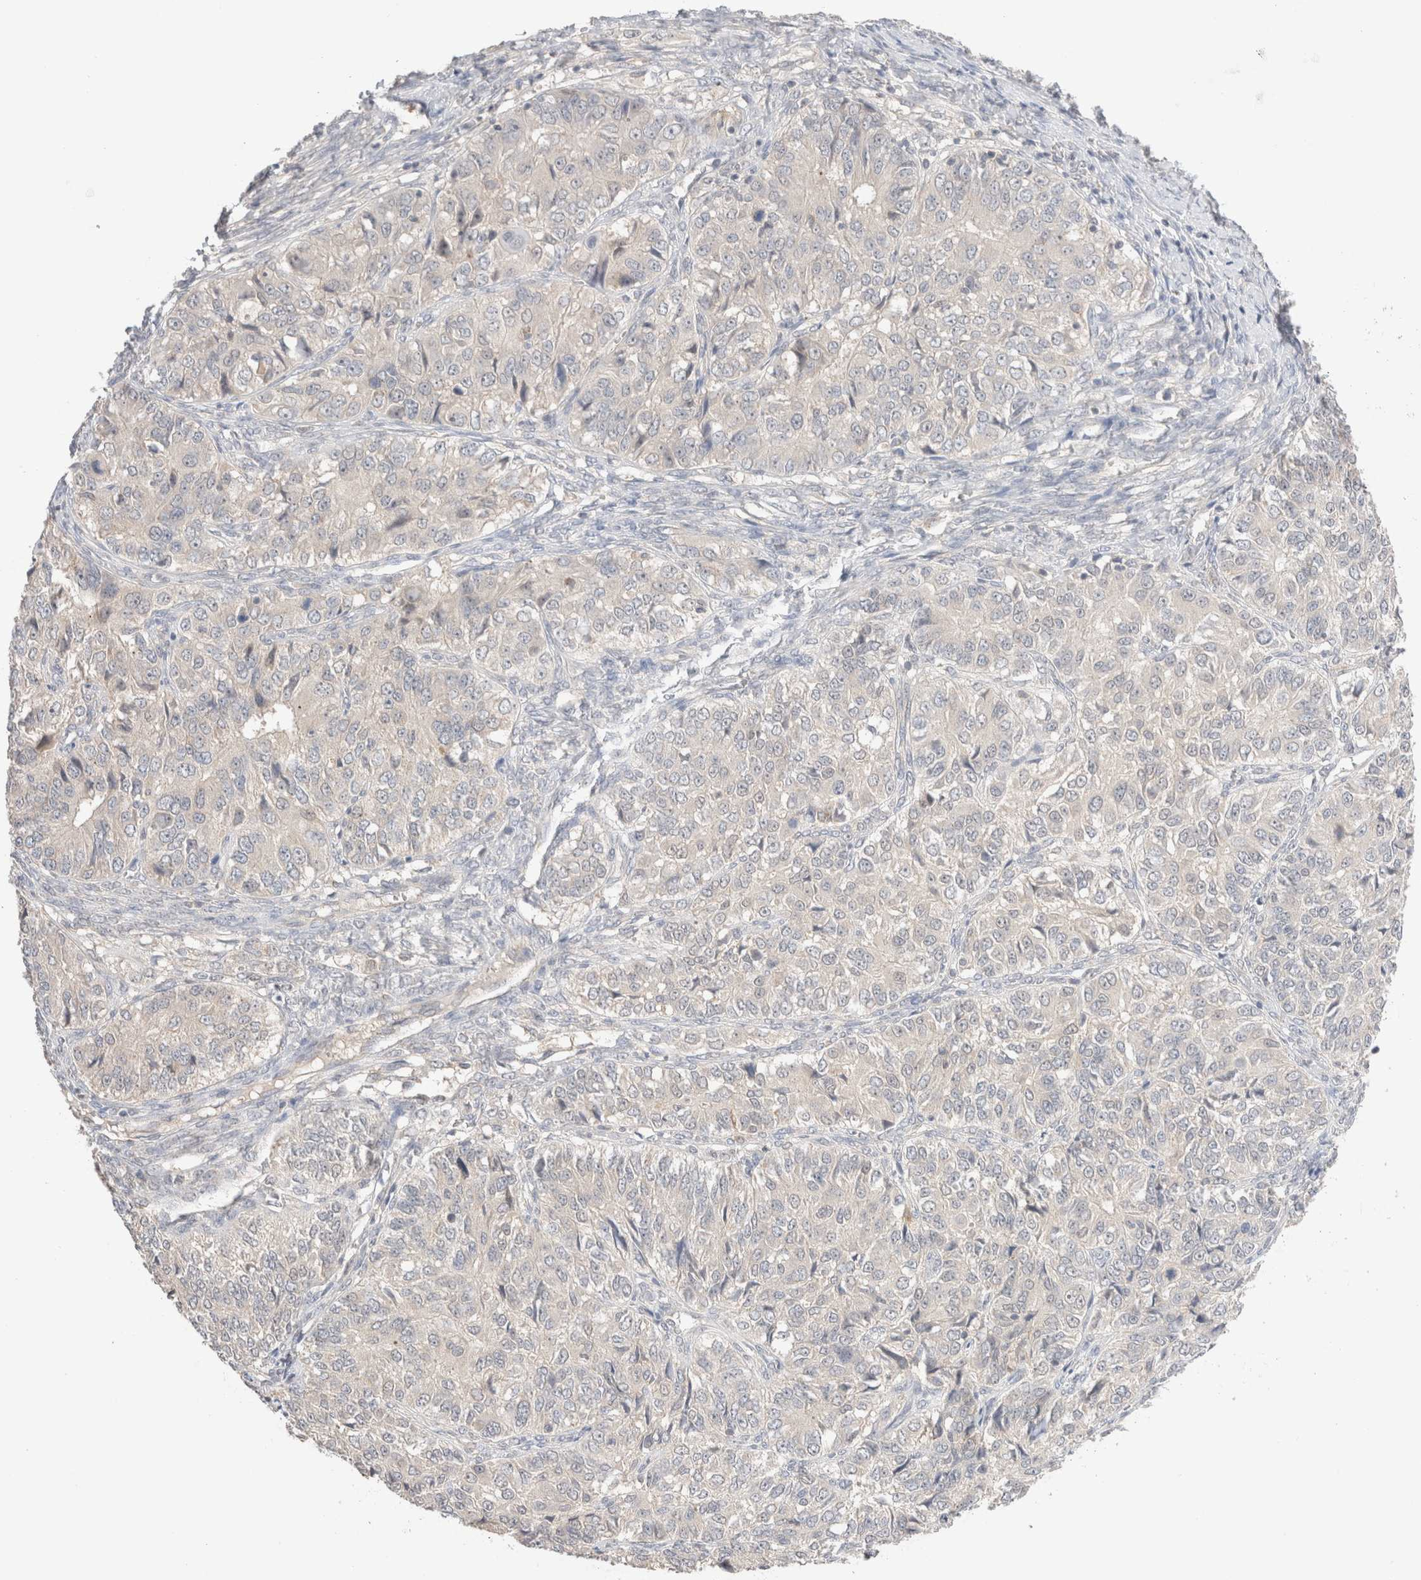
{"staining": {"intensity": "negative", "quantity": "none", "location": "none"}, "tissue": "ovarian cancer", "cell_type": "Tumor cells", "image_type": "cancer", "snomed": [{"axis": "morphology", "description": "Carcinoma, endometroid"}, {"axis": "topography", "description": "Ovary"}], "caption": "This is an immunohistochemistry (IHC) image of human endometroid carcinoma (ovarian). There is no positivity in tumor cells.", "gene": "TRIM41", "patient": {"sex": "female", "age": 51}}